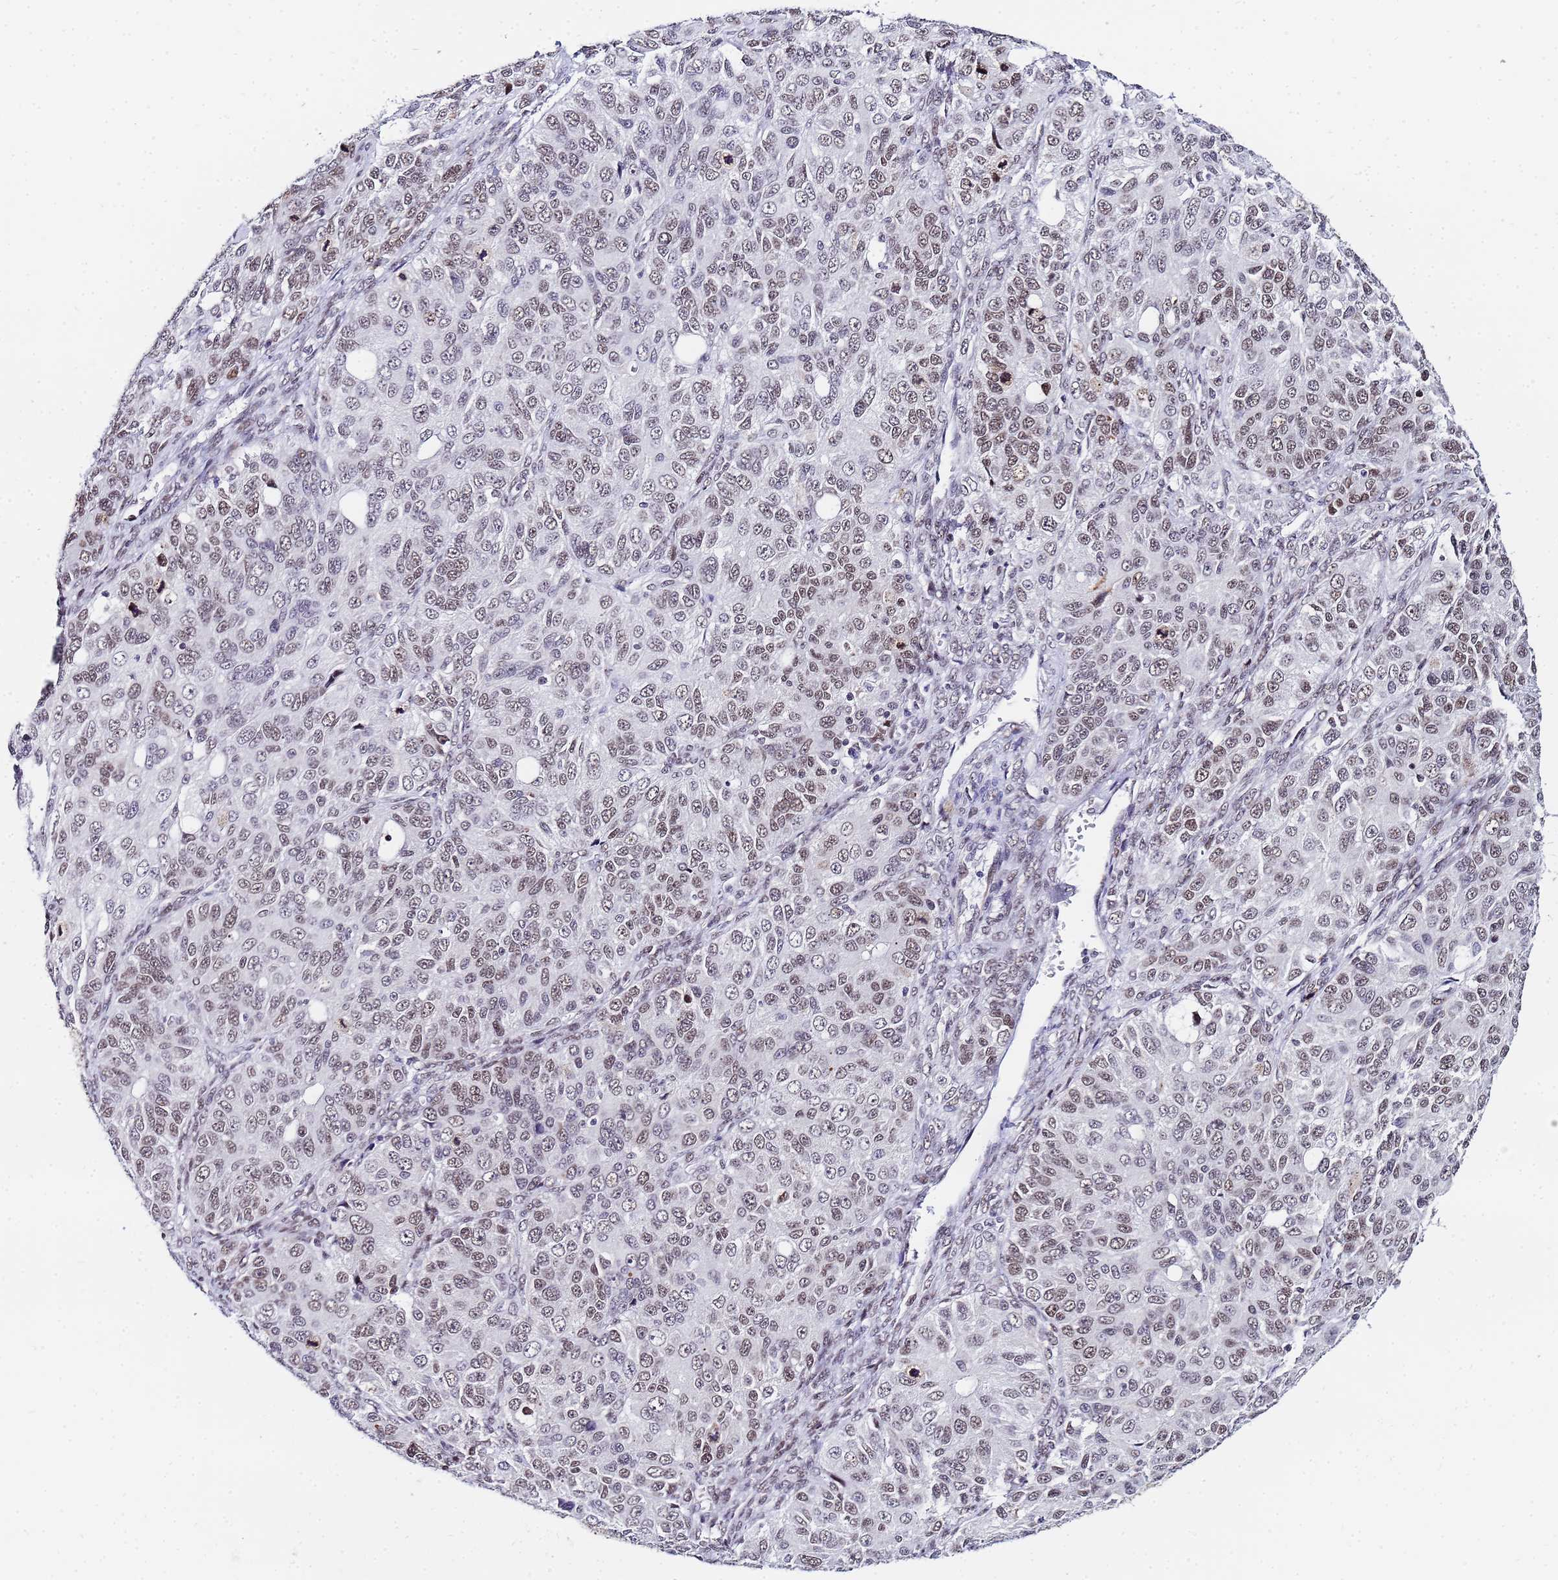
{"staining": {"intensity": "weak", "quantity": ">75%", "location": "nuclear"}, "tissue": "ovarian cancer", "cell_type": "Tumor cells", "image_type": "cancer", "snomed": [{"axis": "morphology", "description": "Carcinoma, endometroid"}, {"axis": "topography", "description": "Ovary"}], "caption": "Brown immunohistochemical staining in ovarian cancer (endometroid carcinoma) displays weak nuclear positivity in approximately >75% of tumor cells.", "gene": "CKMT1A", "patient": {"sex": "female", "age": 51}}